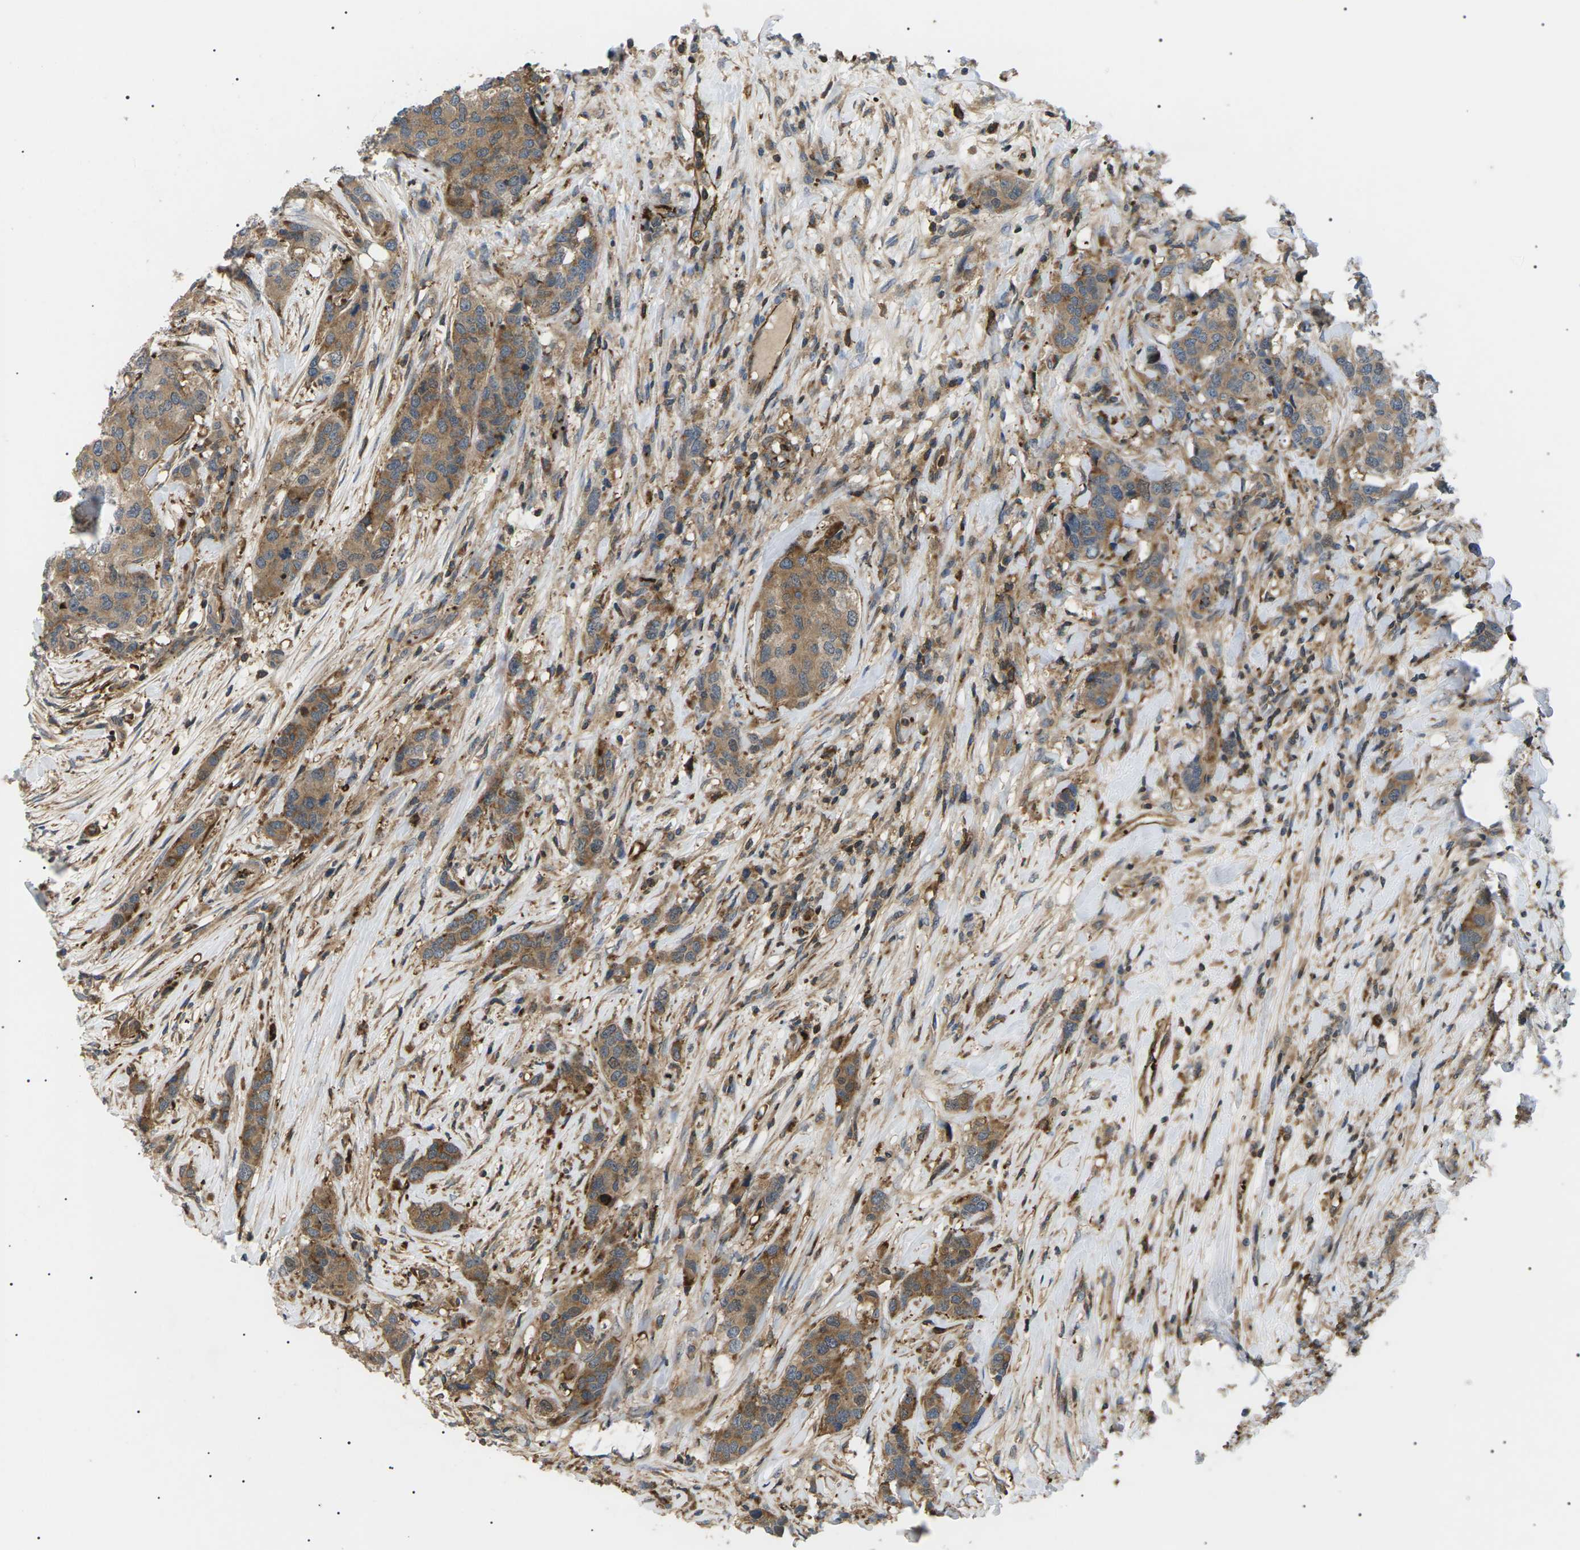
{"staining": {"intensity": "moderate", "quantity": ">75%", "location": "cytoplasmic/membranous"}, "tissue": "breast cancer", "cell_type": "Tumor cells", "image_type": "cancer", "snomed": [{"axis": "morphology", "description": "Lobular carcinoma"}, {"axis": "topography", "description": "Breast"}], "caption": "Tumor cells demonstrate medium levels of moderate cytoplasmic/membranous positivity in approximately >75% of cells in human breast lobular carcinoma. The staining was performed using DAB (3,3'-diaminobenzidine) to visualize the protein expression in brown, while the nuclei were stained in blue with hematoxylin (Magnification: 20x).", "gene": "TMTC4", "patient": {"sex": "female", "age": 59}}